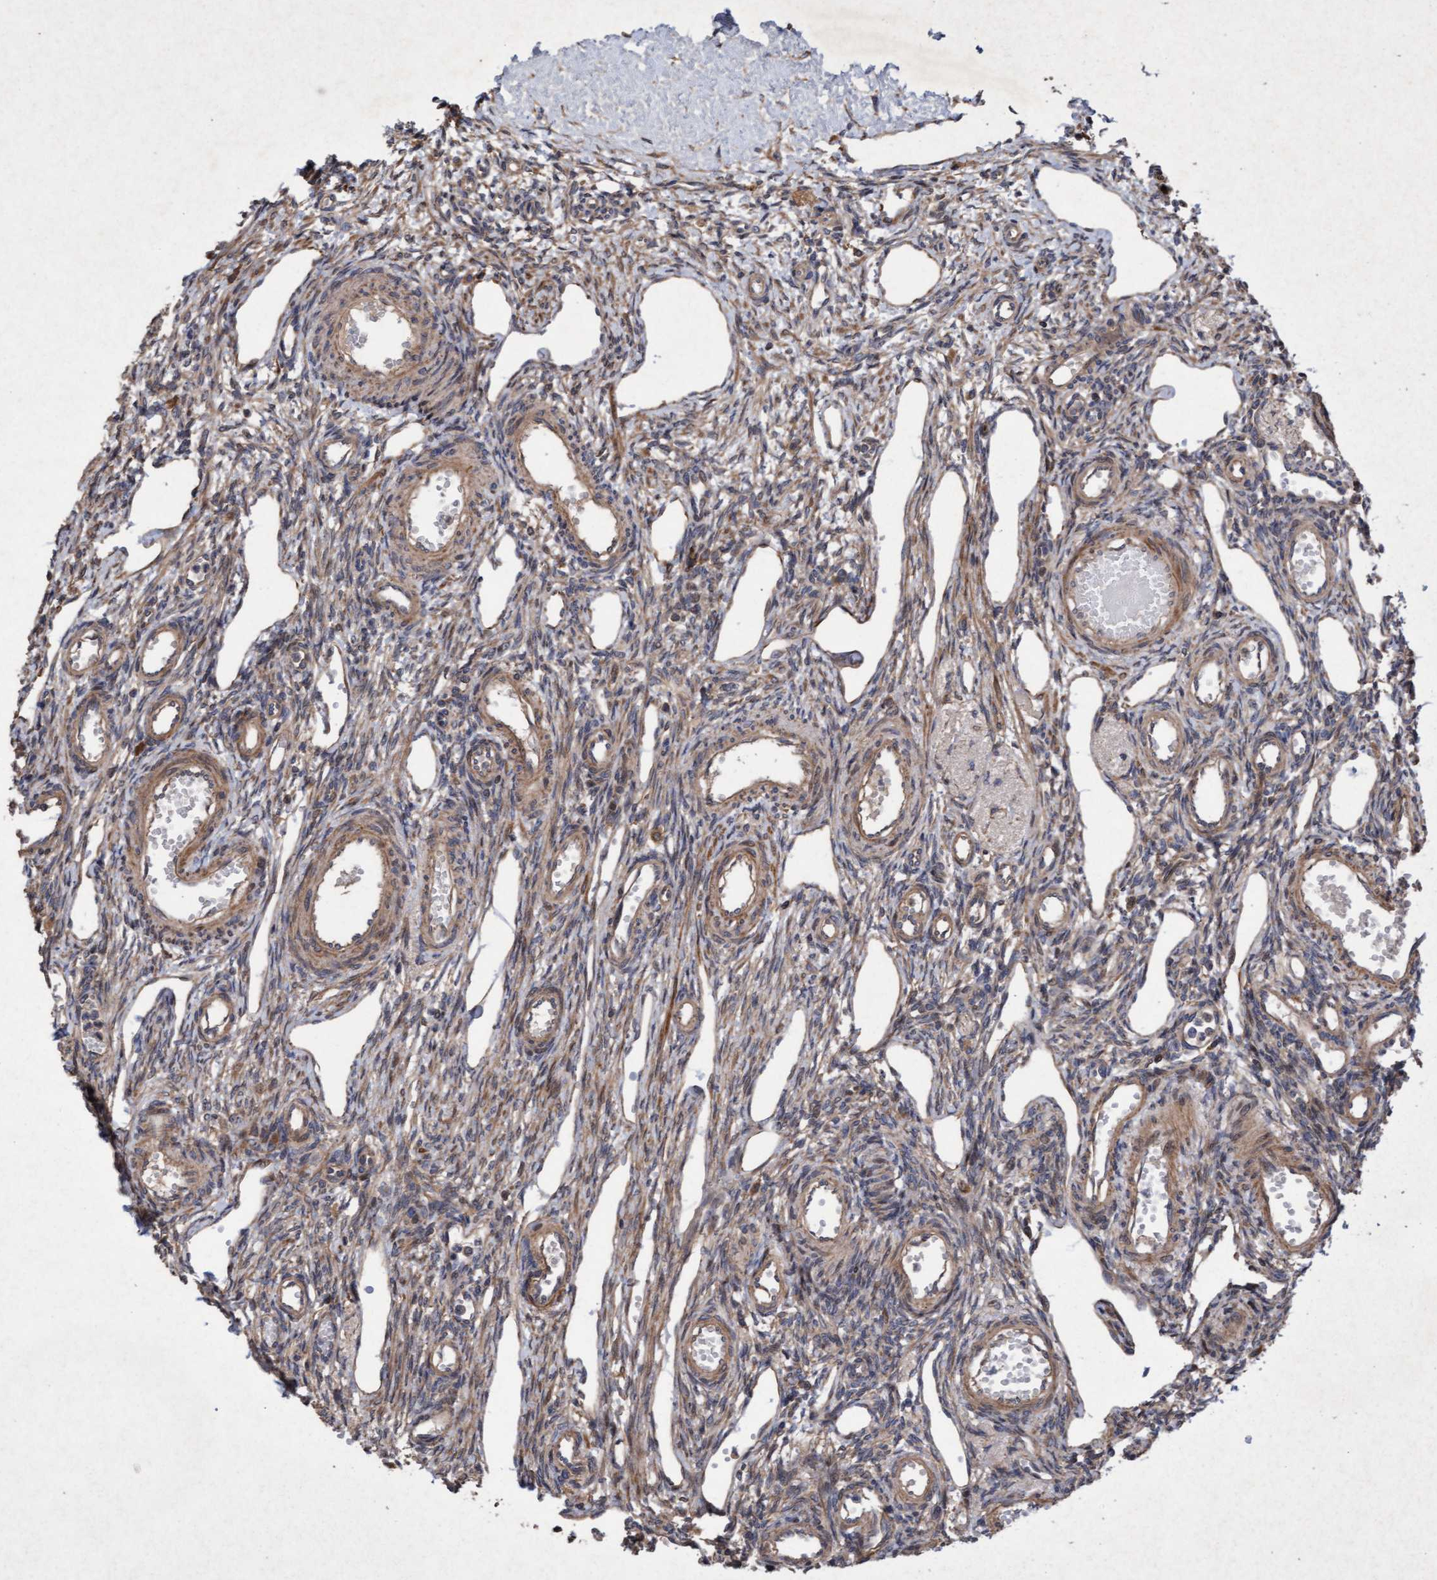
{"staining": {"intensity": "moderate", "quantity": "25%-75%", "location": "cytoplasmic/membranous"}, "tissue": "ovary", "cell_type": "Ovarian stroma cells", "image_type": "normal", "snomed": [{"axis": "morphology", "description": "Normal tissue, NOS"}, {"axis": "topography", "description": "Ovary"}], "caption": "Protein expression analysis of unremarkable human ovary reveals moderate cytoplasmic/membranous staining in about 25%-75% of ovarian stroma cells. (DAB (3,3'-diaminobenzidine) IHC with brightfield microscopy, high magnification).", "gene": "ELP5", "patient": {"sex": "female", "age": 33}}